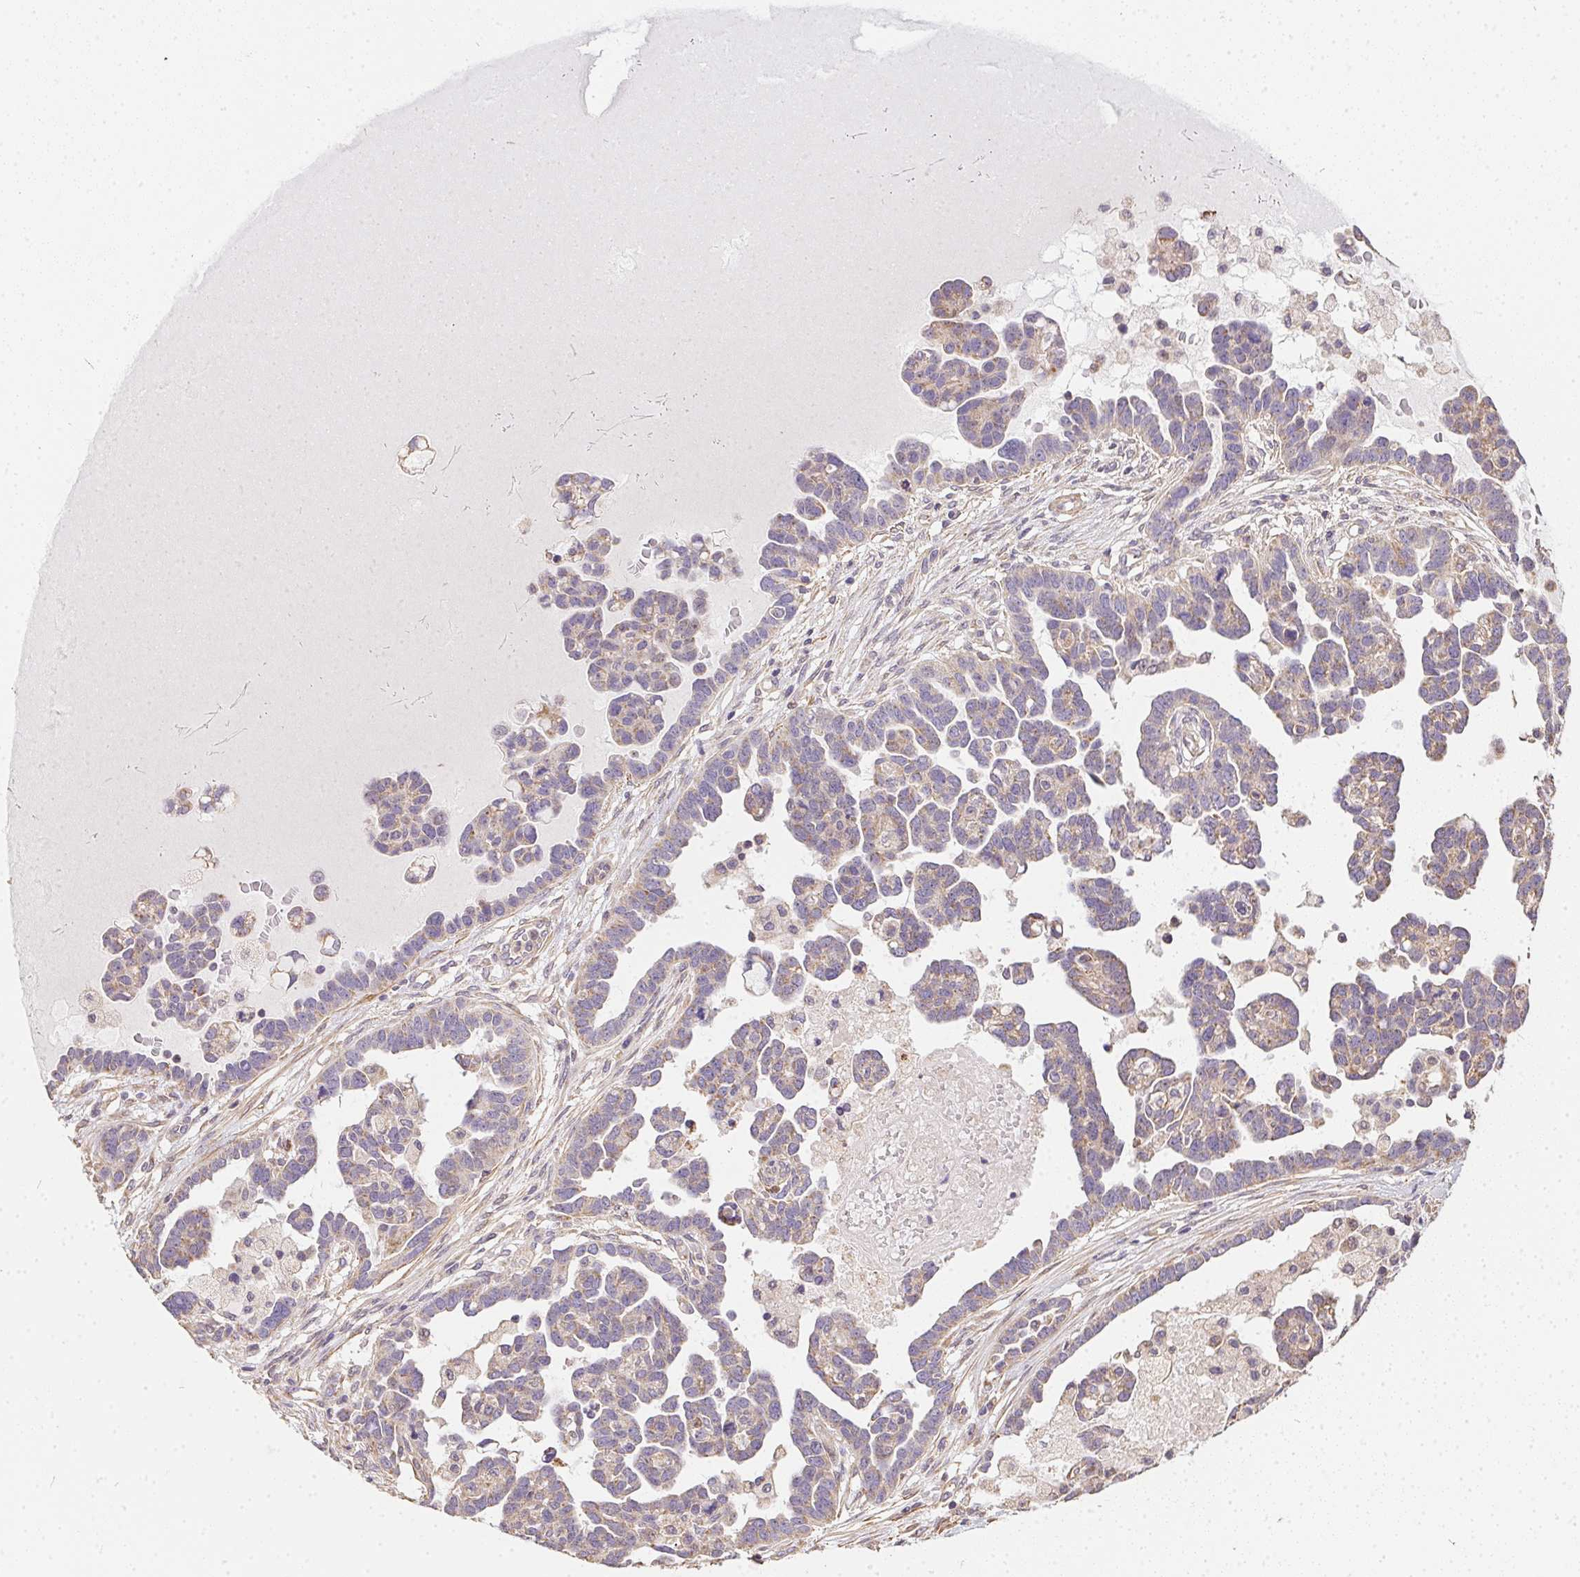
{"staining": {"intensity": "weak", "quantity": "25%-75%", "location": "cytoplasmic/membranous"}, "tissue": "ovarian cancer", "cell_type": "Tumor cells", "image_type": "cancer", "snomed": [{"axis": "morphology", "description": "Cystadenocarcinoma, serous, NOS"}, {"axis": "topography", "description": "Ovary"}], "caption": "Ovarian cancer stained for a protein (brown) displays weak cytoplasmic/membranous positive staining in about 25%-75% of tumor cells.", "gene": "REV3L", "patient": {"sex": "female", "age": 54}}